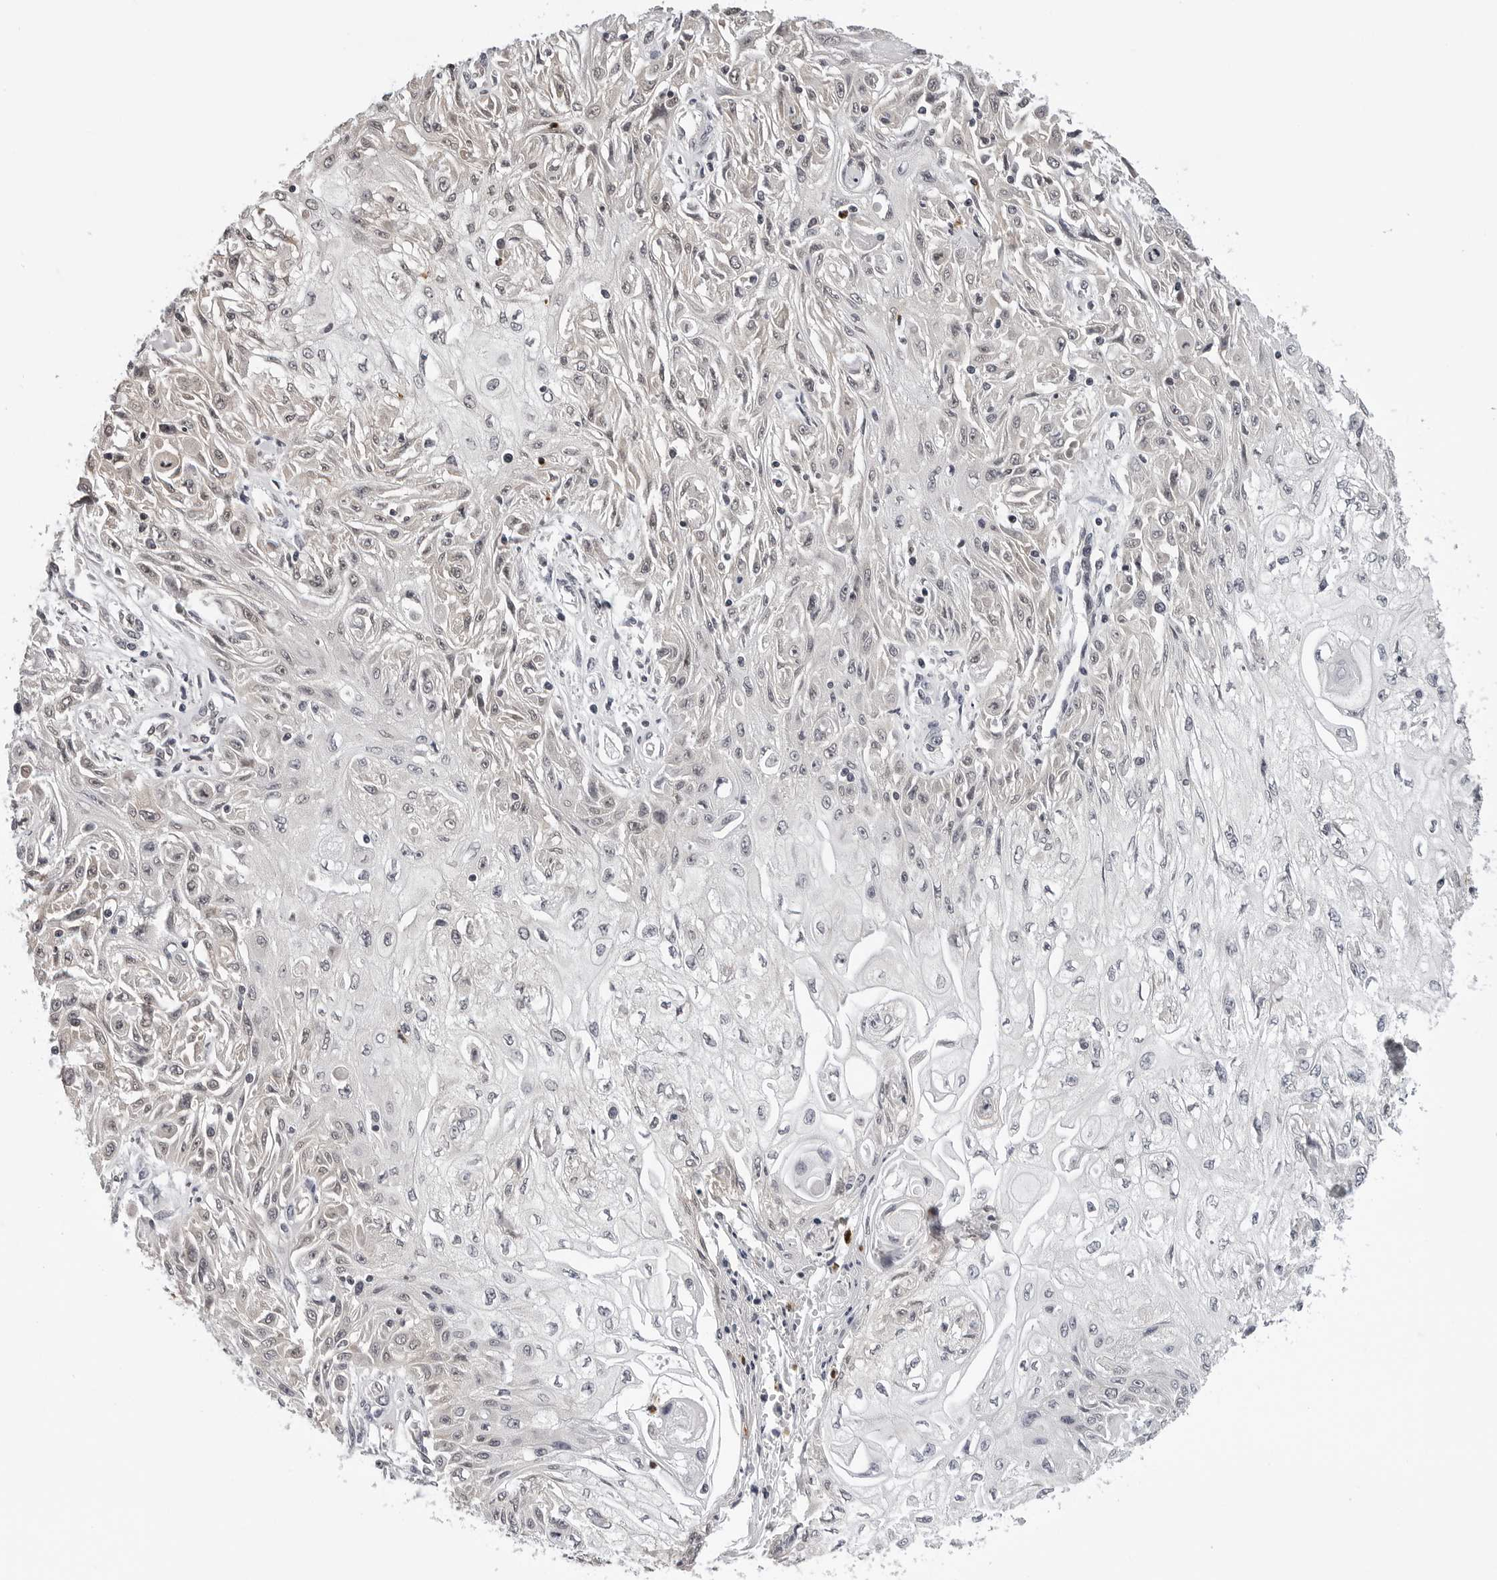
{"staining": {"intensity": "negative", "quantity": "none", "location": "none"}, "tissue": "skin cancer", "cell_type": "Tumor cells", "image_type": "cancer", "snomed": [{"axis": "morphology", "description": "Squamous cell carcinoma, NOS"}, {"axis": "morphology", "description": "Squamous cell carcinoma, metastatic, NOS"}, {"axis": "topography", "description": "Skin"}, {"axis": "topography", "description": "Lymph node"}], "caption": "High magnification brightfield microscopy of metastatic squamous cell carcinoma (skin) stained with DAB (3,3'-diaminobenzidine) (brown) and counterstained with hematoxylin (blue): tumor cells show no significant staining.", "gene": "TRMT13", "patient": {"sex": "male", "age": 75}}